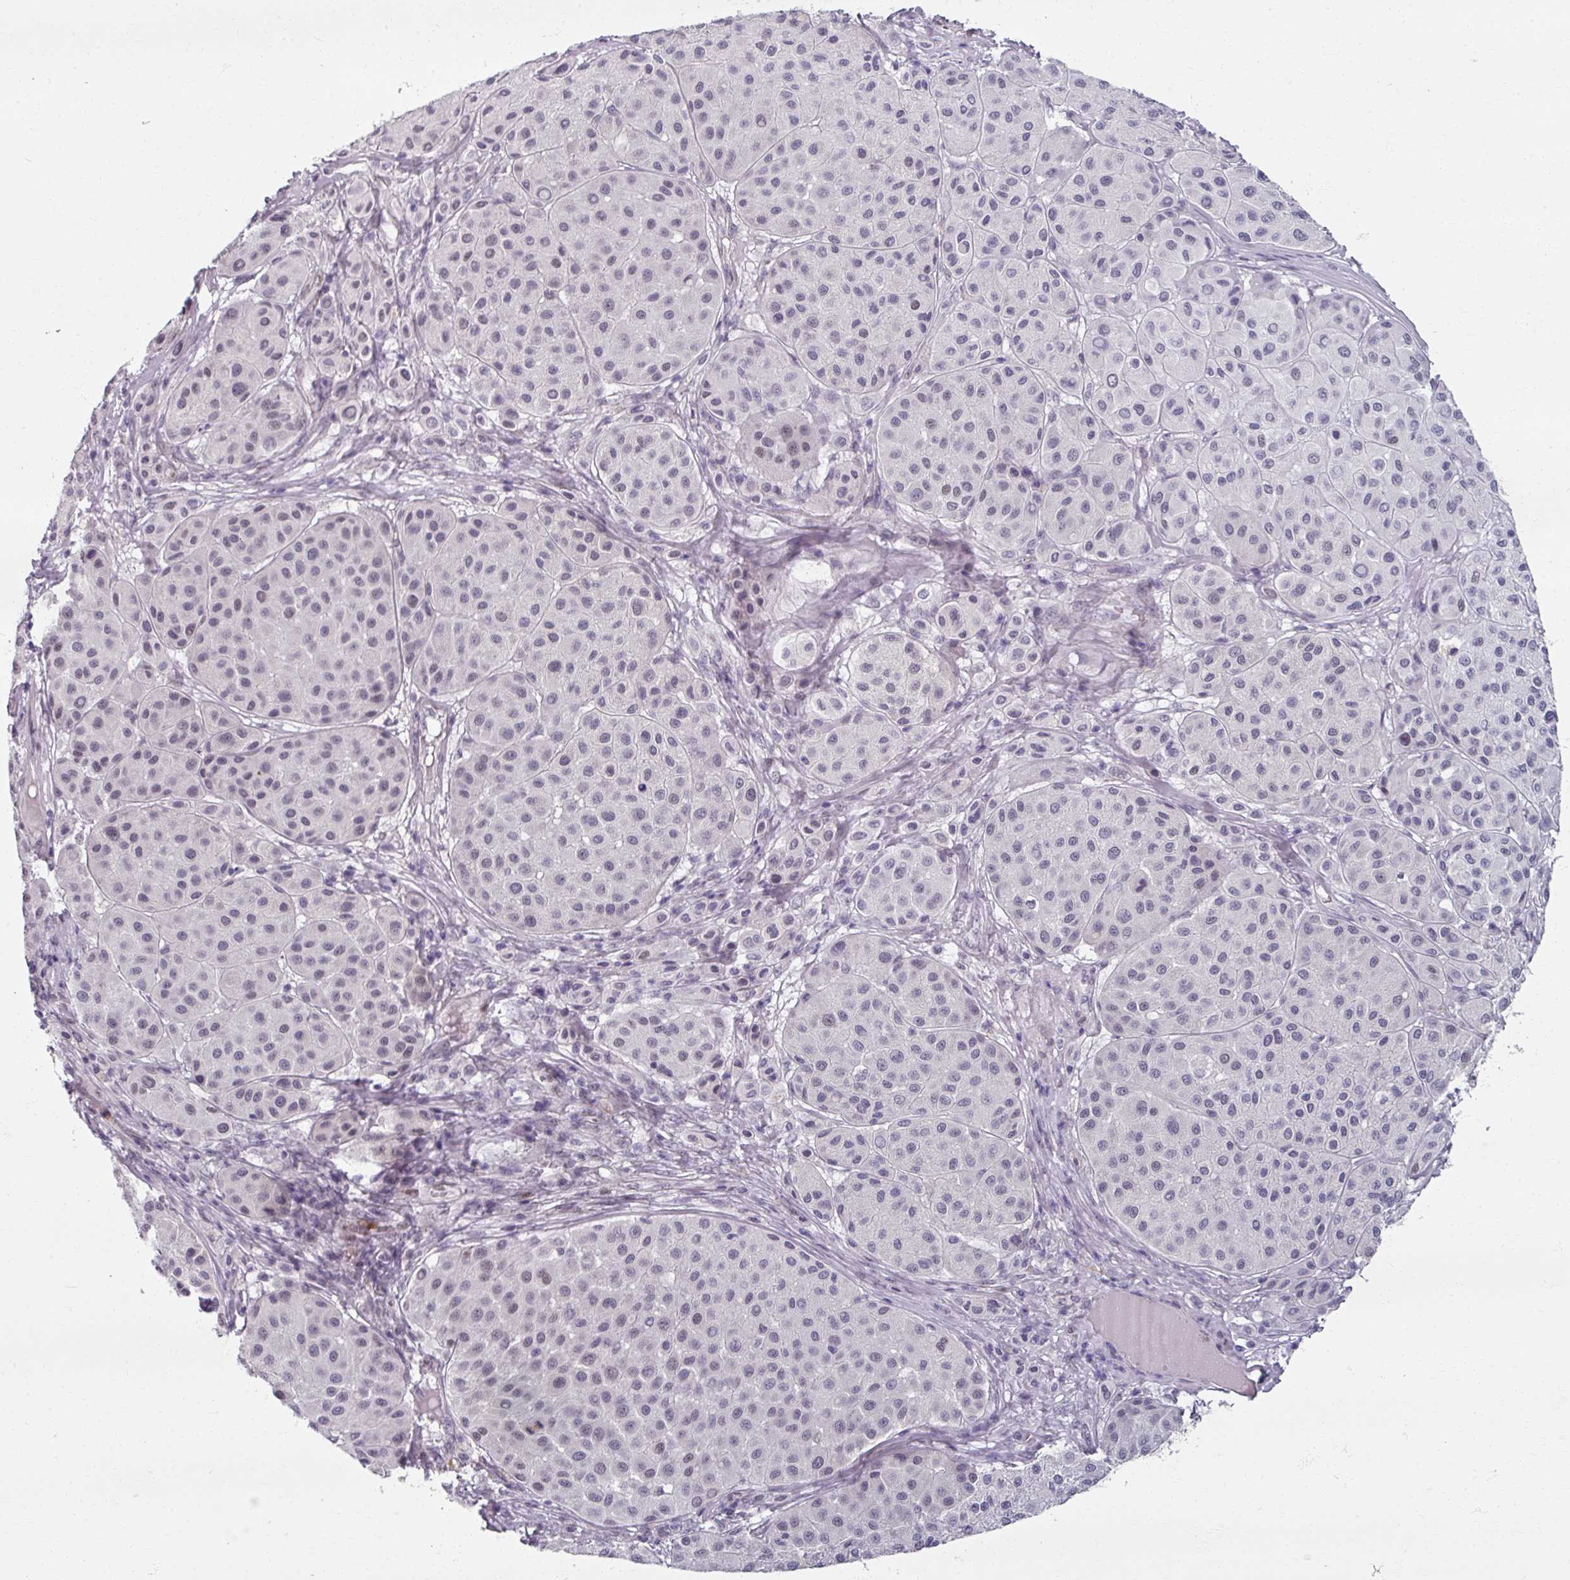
{"staining": {"intensity": "negative", "quantity": "none", "location": "none"}, "tissue": "melanoma", "cell_type": "Tumor cells", "image_type": "cancer", "snomed": [{"axis": "morphology", "description": "Malignant melanoma, Metastatic site"}, {"axis": "topography", "description": "Smooth muscle"}], "caption": "Human malignant melanoma (metastatic site) stained for a protein using immunohistochemistry (IHC) displays no staining in tumor cells.", "gene": "RIPOR3", "patient": {"sex": "male", "age": 41}}